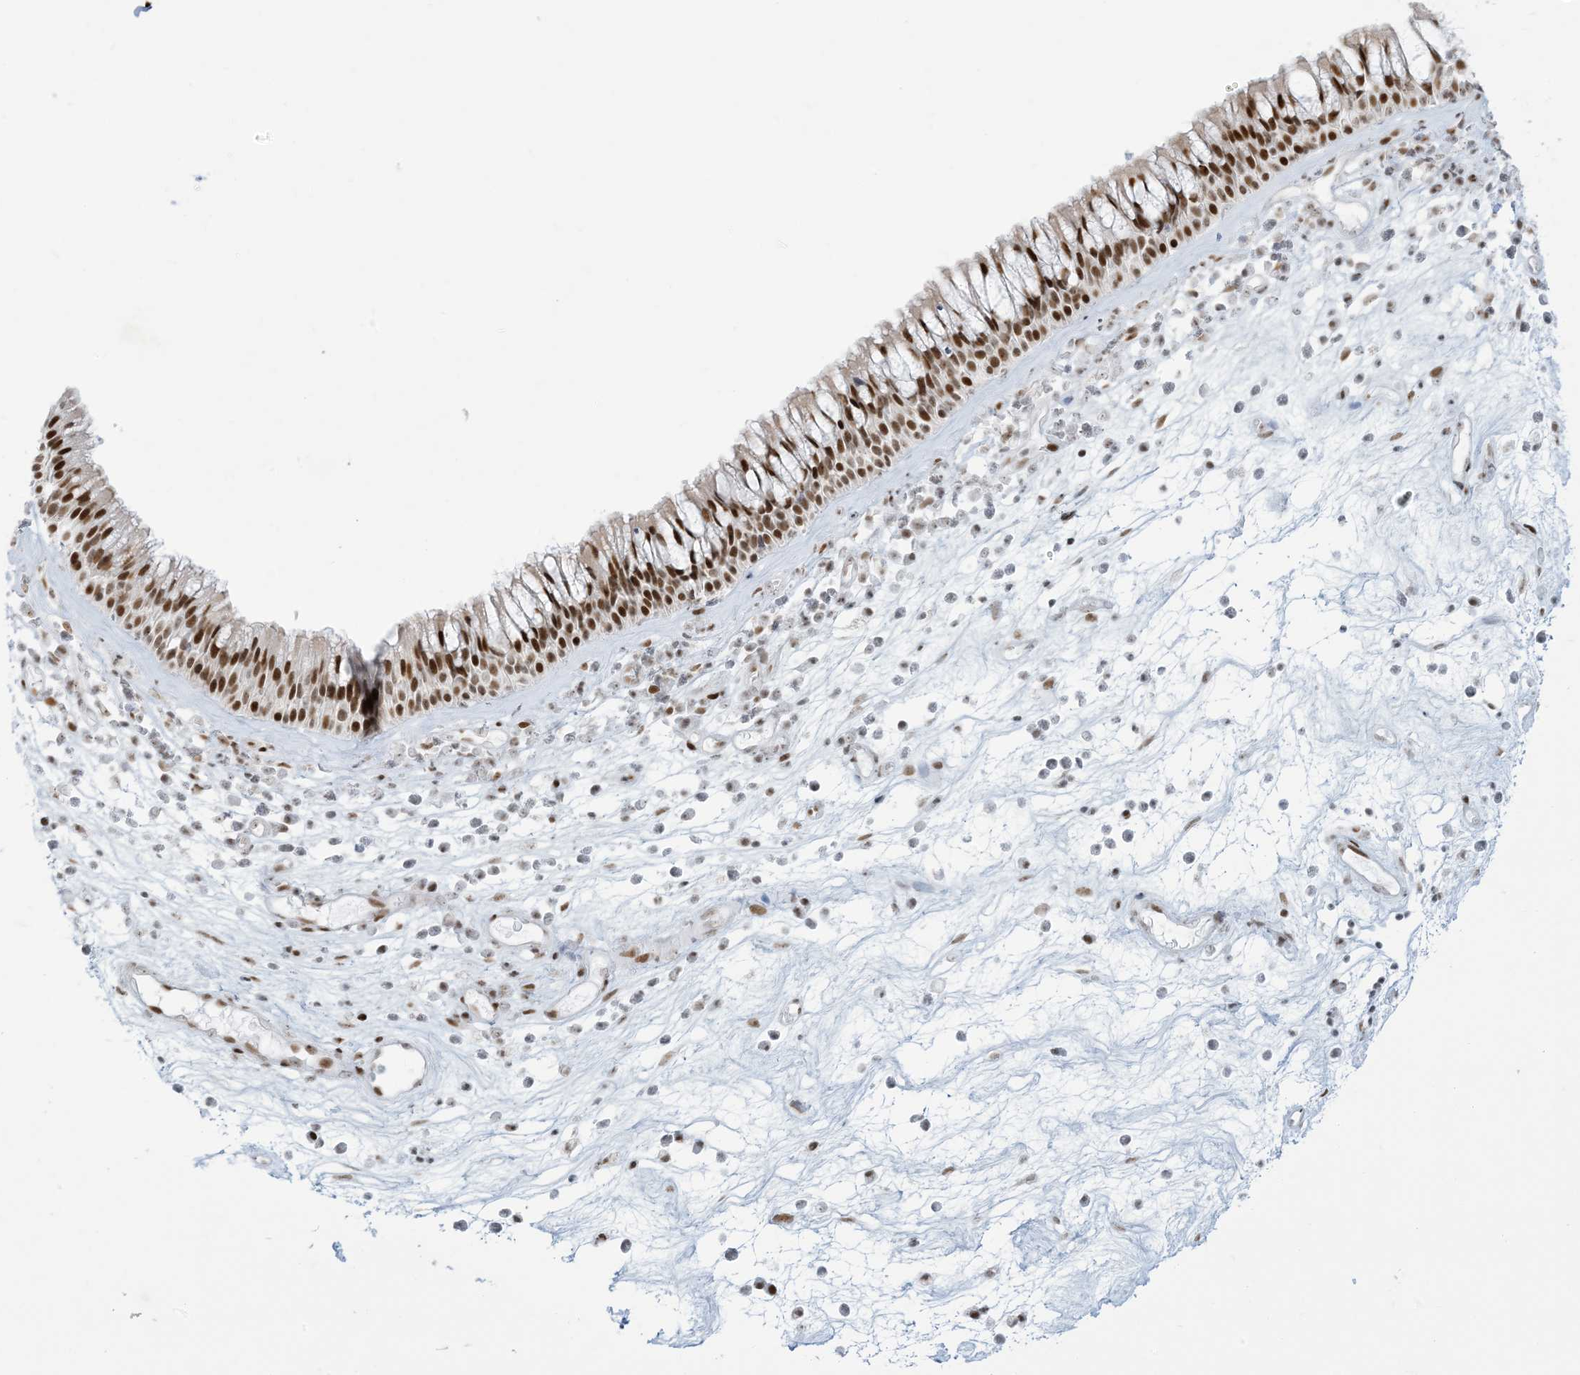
{"staining": {"intensity": "strong", "quantity": ">75%", "location": "nuclear"}, "tissue": "nasopharynx", "cell_type": "Respiratory epithelial cells", "image_type": "normal", "snomed": [{"axis": "morphology", "description": "Normal tissue, NOS"}, {"axis": "morphology", "description": "Inflammation, NOS"}, {"axis": "morphology", "description": "Malignant melanoma, Metastatic site"}, {"axis": "topography", "description": "Nasopharynx"}], "caption": "Nasopharynx stained for a protein (brown) shows strong nuclear positive positivity in approximately >75% of respiratory epithelial cells.", "gene": "STAG1", "patient": {"sex": "male", "age": 70}}